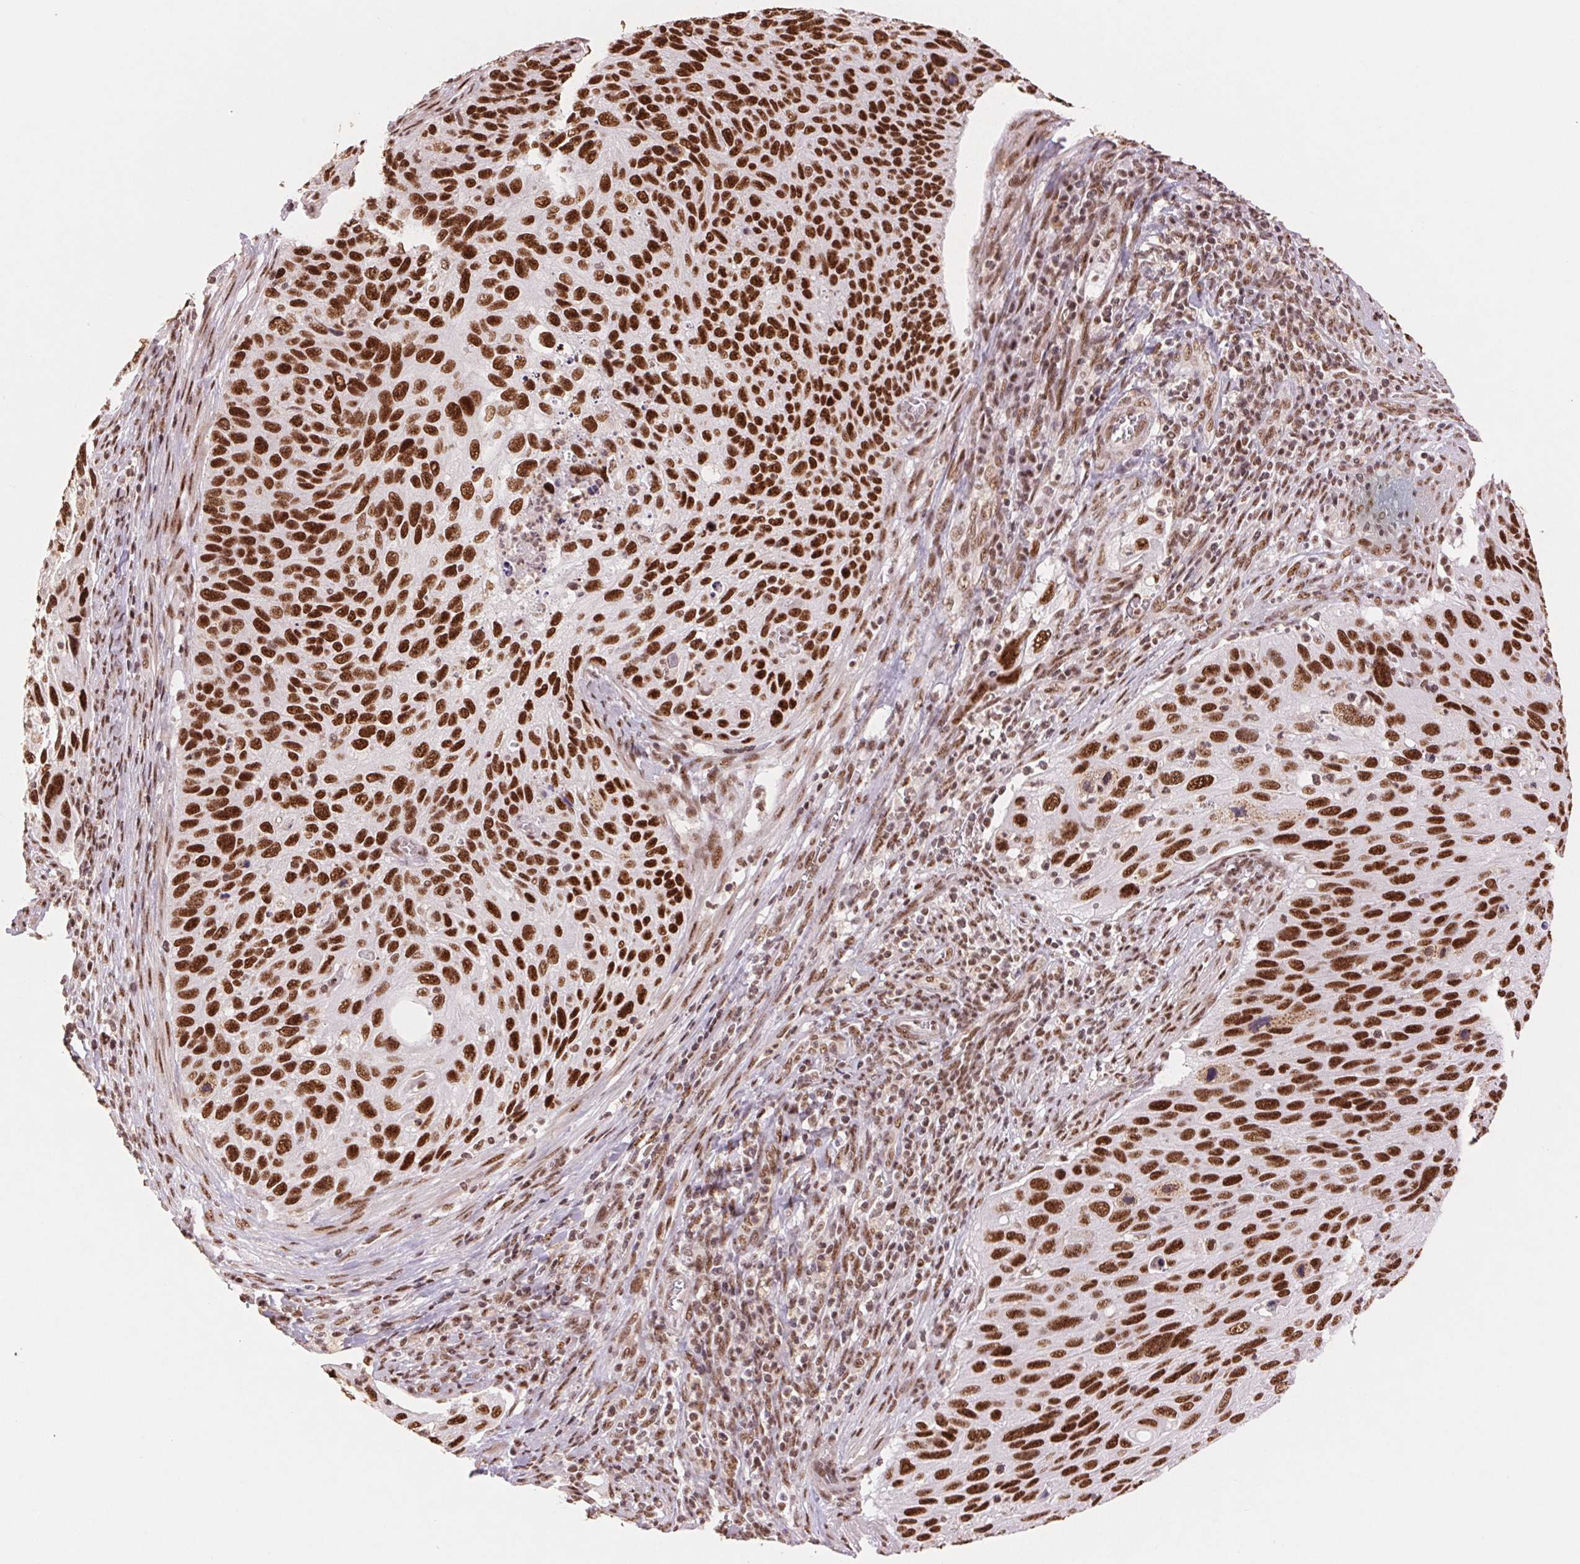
{"staining": {"intensity": "strong", "quantity": ">75%", "location": "nuclear"}, "tissue": "cervical cancer", "cell_type": "Tumor cells", "image_type": "cancer", "snomed": [{"axis": "morphology", "description": "Squamous cell carcinoma, NOS"}, {"axis": "topography", "description": "Cervix"}], "caption": "Immunohistochemistry histopathology image of neoplastic tissue: cervical squamous cell carcinoma stained using IHC shows high levels of strong protein expression localized specifically in the nuclear of tumor cells, appearing as a nuclear brown color.", "gene": "SREK1", "patient": {"sex": "female", "age": 70}}